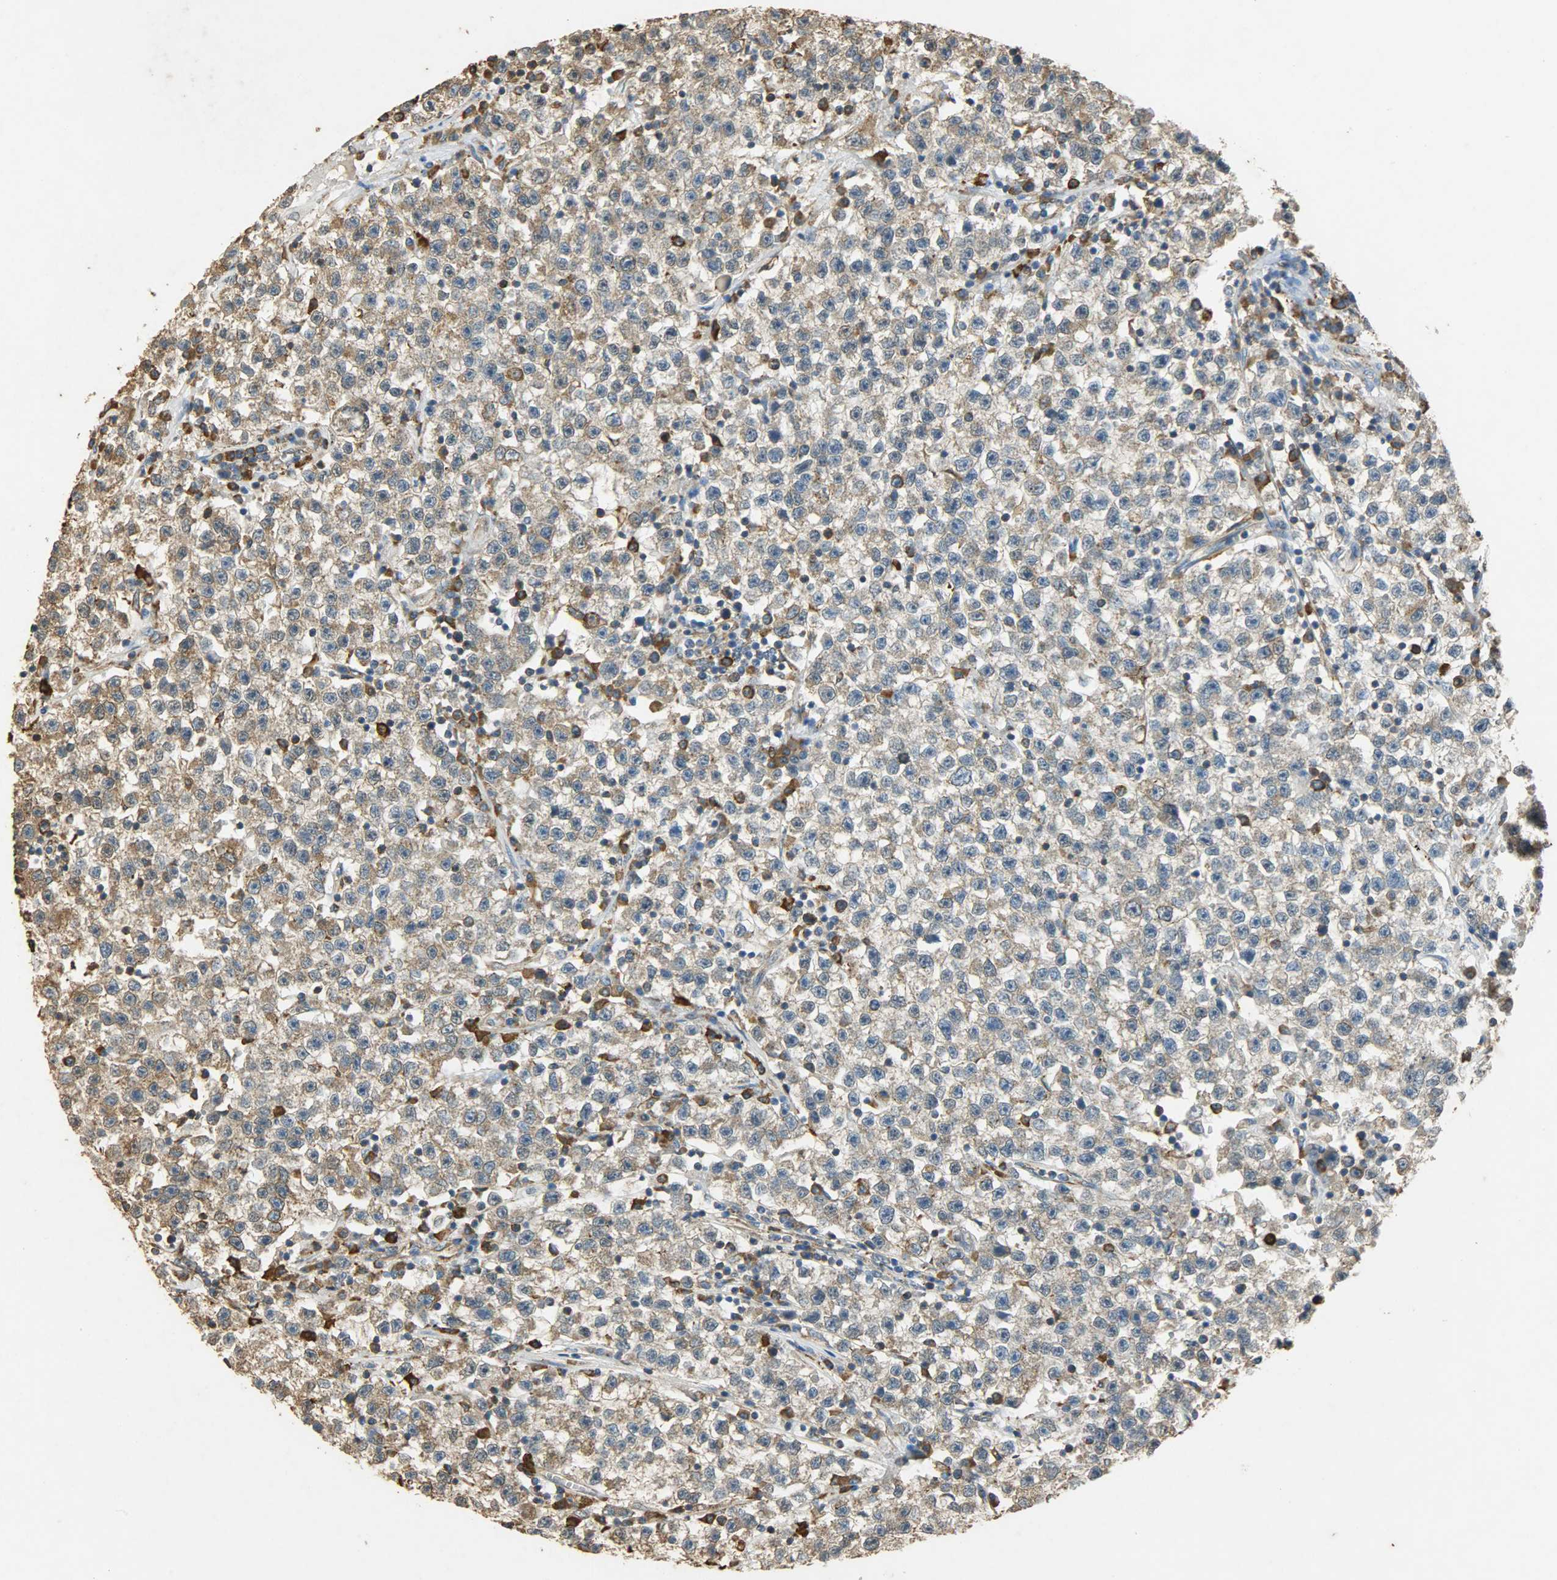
{"staining": {"intensity": "moderate", "quantity": ">75%", "location": "cytoplasmic/membranous"}, "tissue": "testis cancer", "cell_type": "Tumor cells", "image_type": "cancer", "snomed": [{"axis": "morphology", "description": "Seminoma, NOS"}, {"axis": "topography", "description": "Testis"}], "caption": "This is an image of immunohistochemistry (IHC) staining of testis cancer, which shows moderate staining in the cytoplasmic/membranous of tumor cells.", "gene": "HSPA5", "patient": {"sex": "male", "age": 22}}